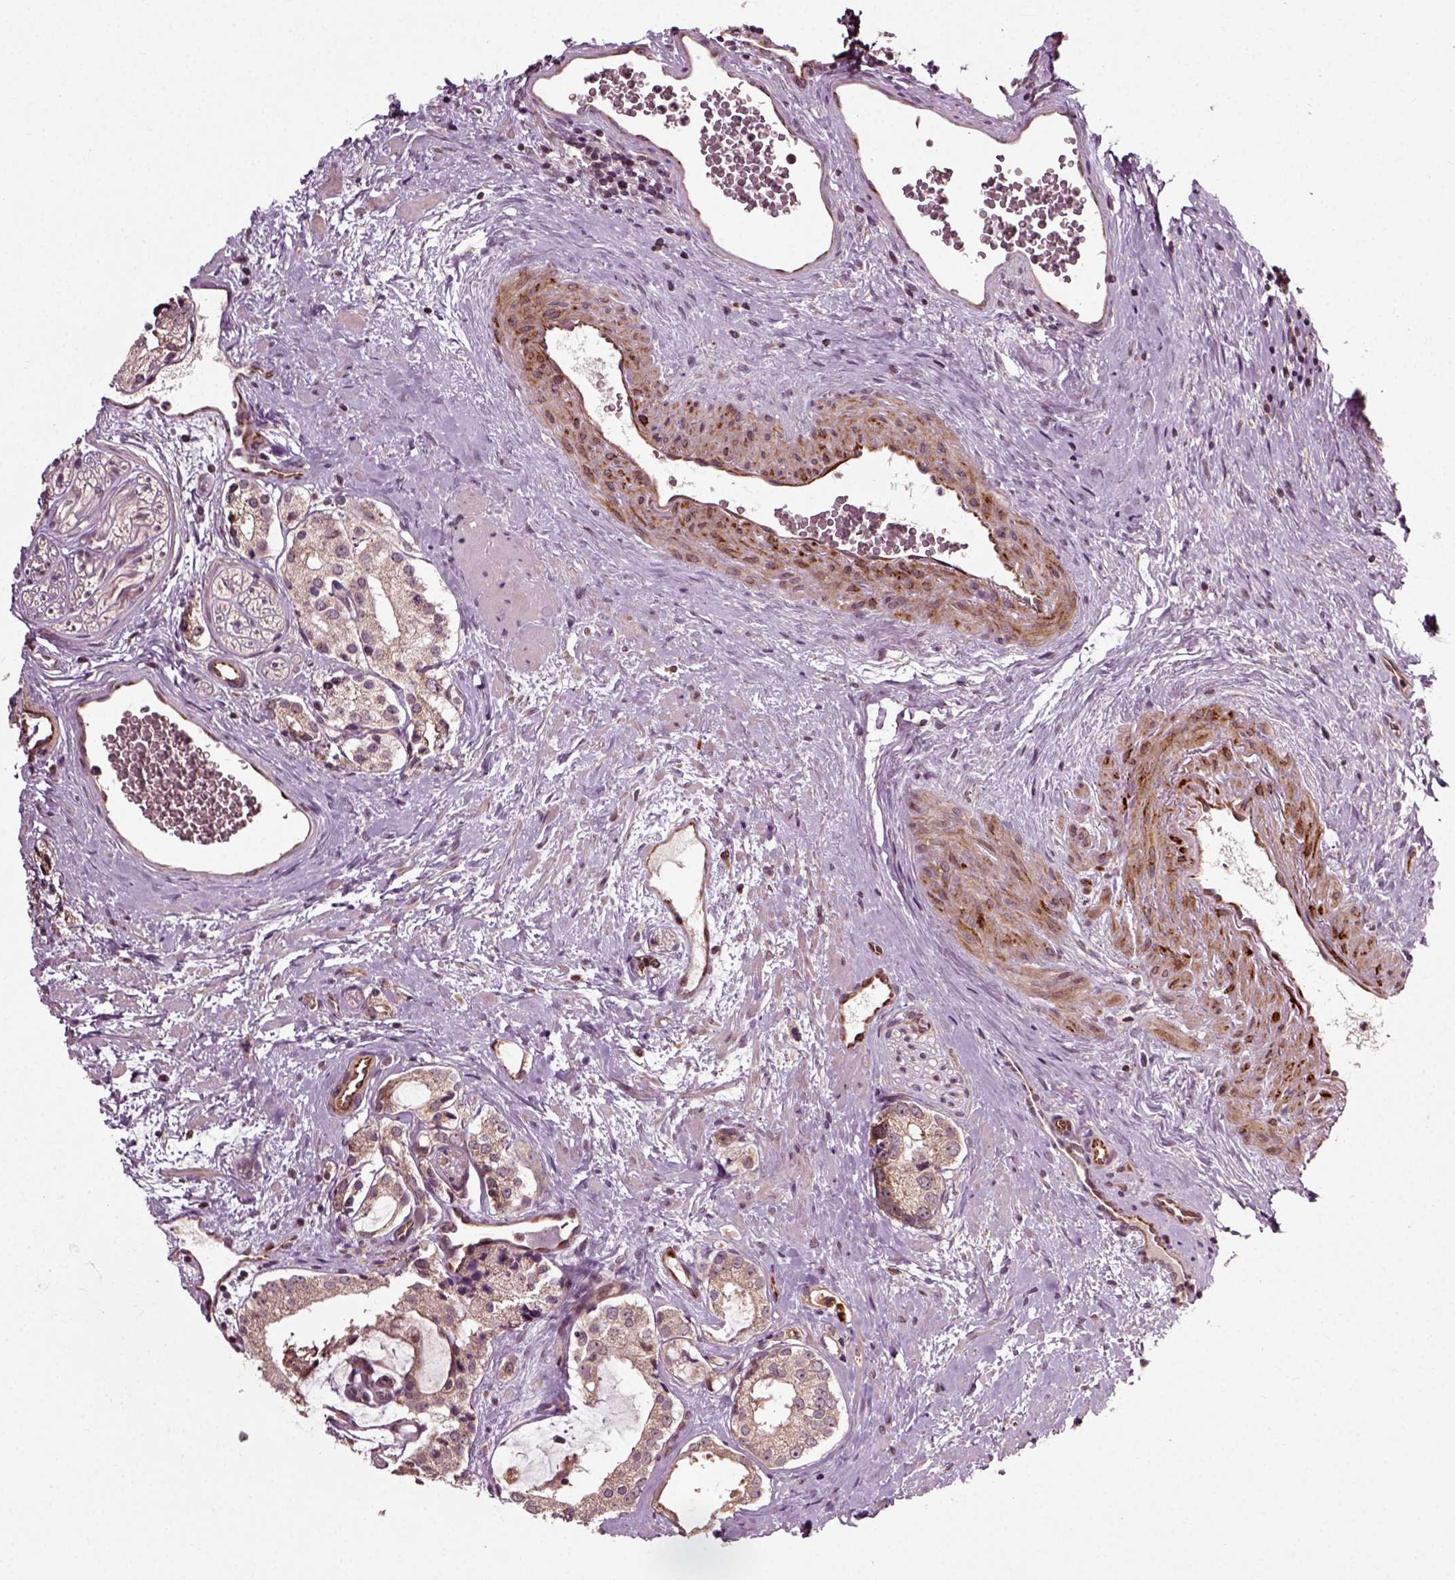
{"staining": {"intensity": "weak", "quantity": ">75%", "location": "cytoplasmic/membranous"}, "tissue": "prostate cancer", "cell_type": "Tumor cells", "image_type": "cancer", "snomed": [{"axis": "morphology", "description": "Adenocarcinoma, NOS"}, {"axis": "topography", "description": "Prostate"}], "caption": "Tumor cells demonstrate low levels of weak cytoplasmic/membranous expression in approximately >75% of cells in human prostate cancer. (DAB (3,3'-diaminobenzidine) IHC, brown staining for protein, blue staining for nuclei).", "gene": "PLCD3", "patient": {"sex": "male", "age": 66}}